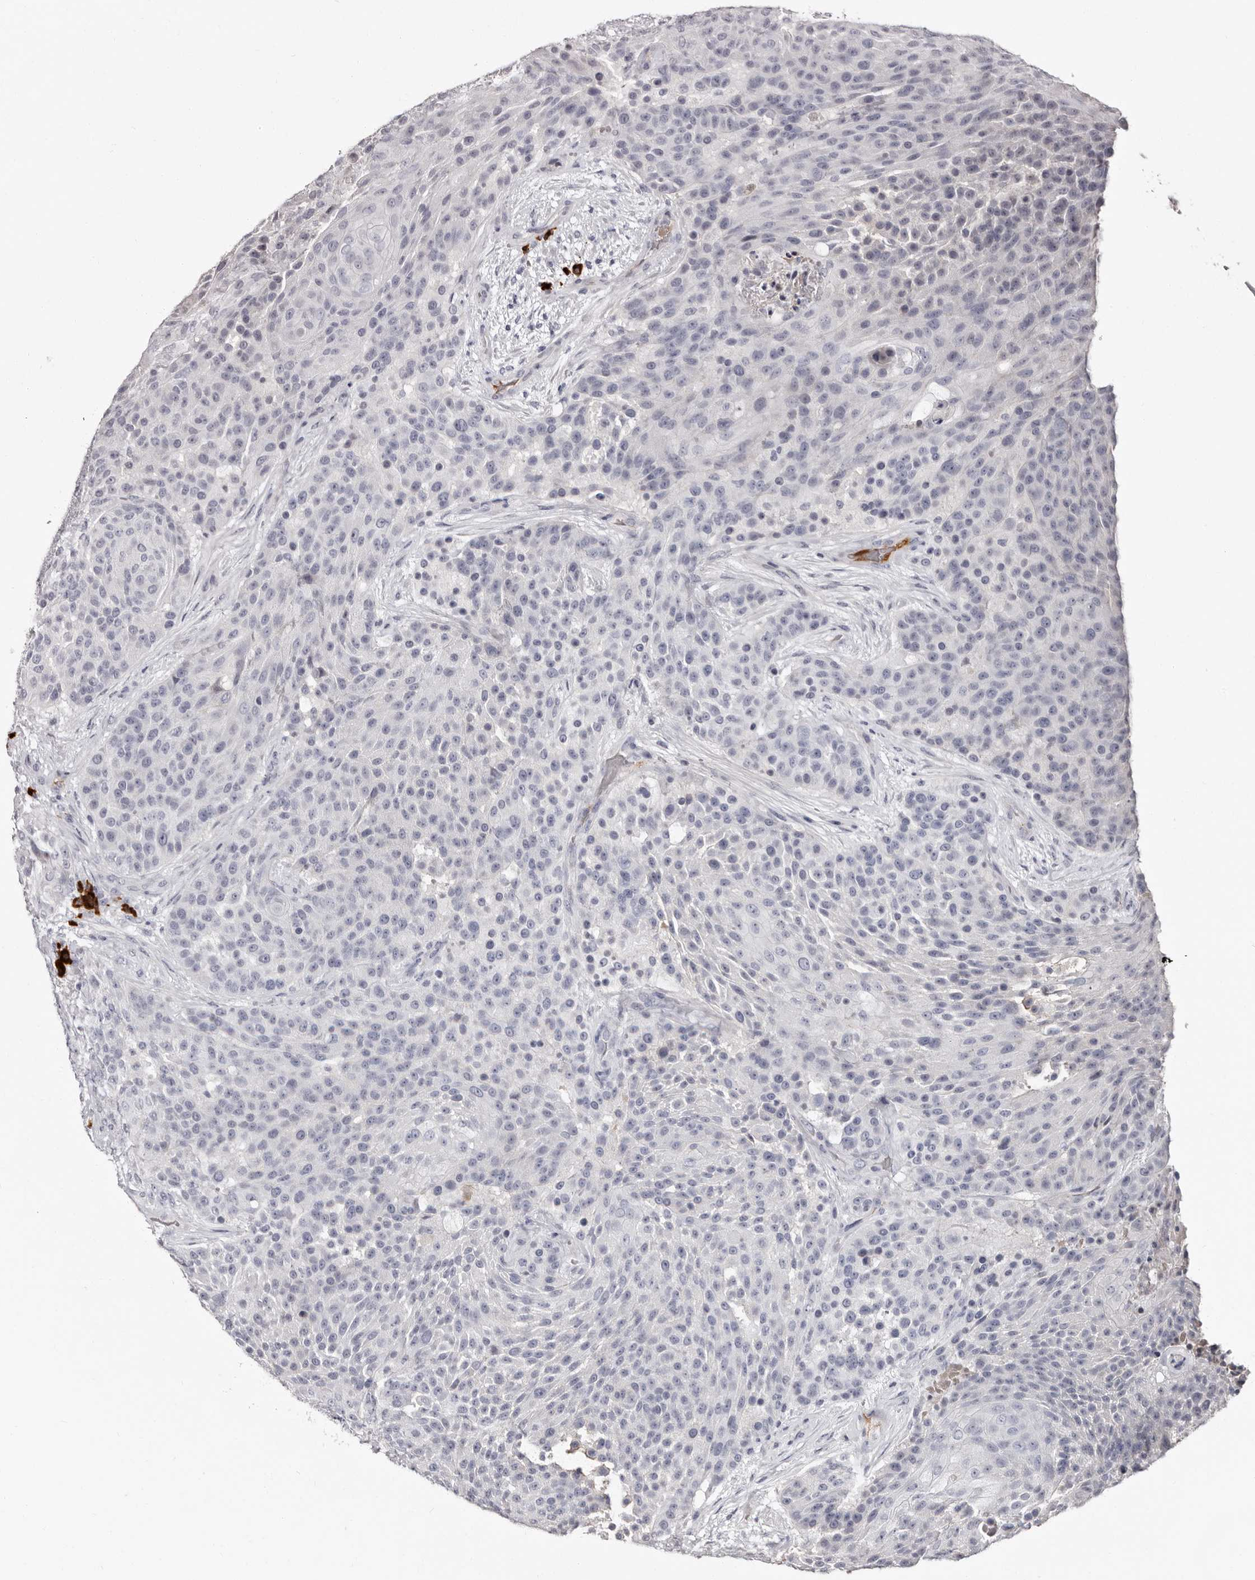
{"staining": {"intensity": "negative", "quantity": "none", "location": "none"}, "tissue": "urothelial cancer", "cell_type": "Tumor cells", "image_type": "cancer", "snomed": [{"axis": "morphology", "description": "Urothelial carcinoma, High grade"}, {"axis": "topography", "description": "Urinary bladder"}], "caption": "A micrograph of high-grade urothelial carcinoma stained for a protein demonstrates no brown staining in tumor cells.", "gene": "TBC1D22B", "patient": {"sex": "female", "age": 63}}